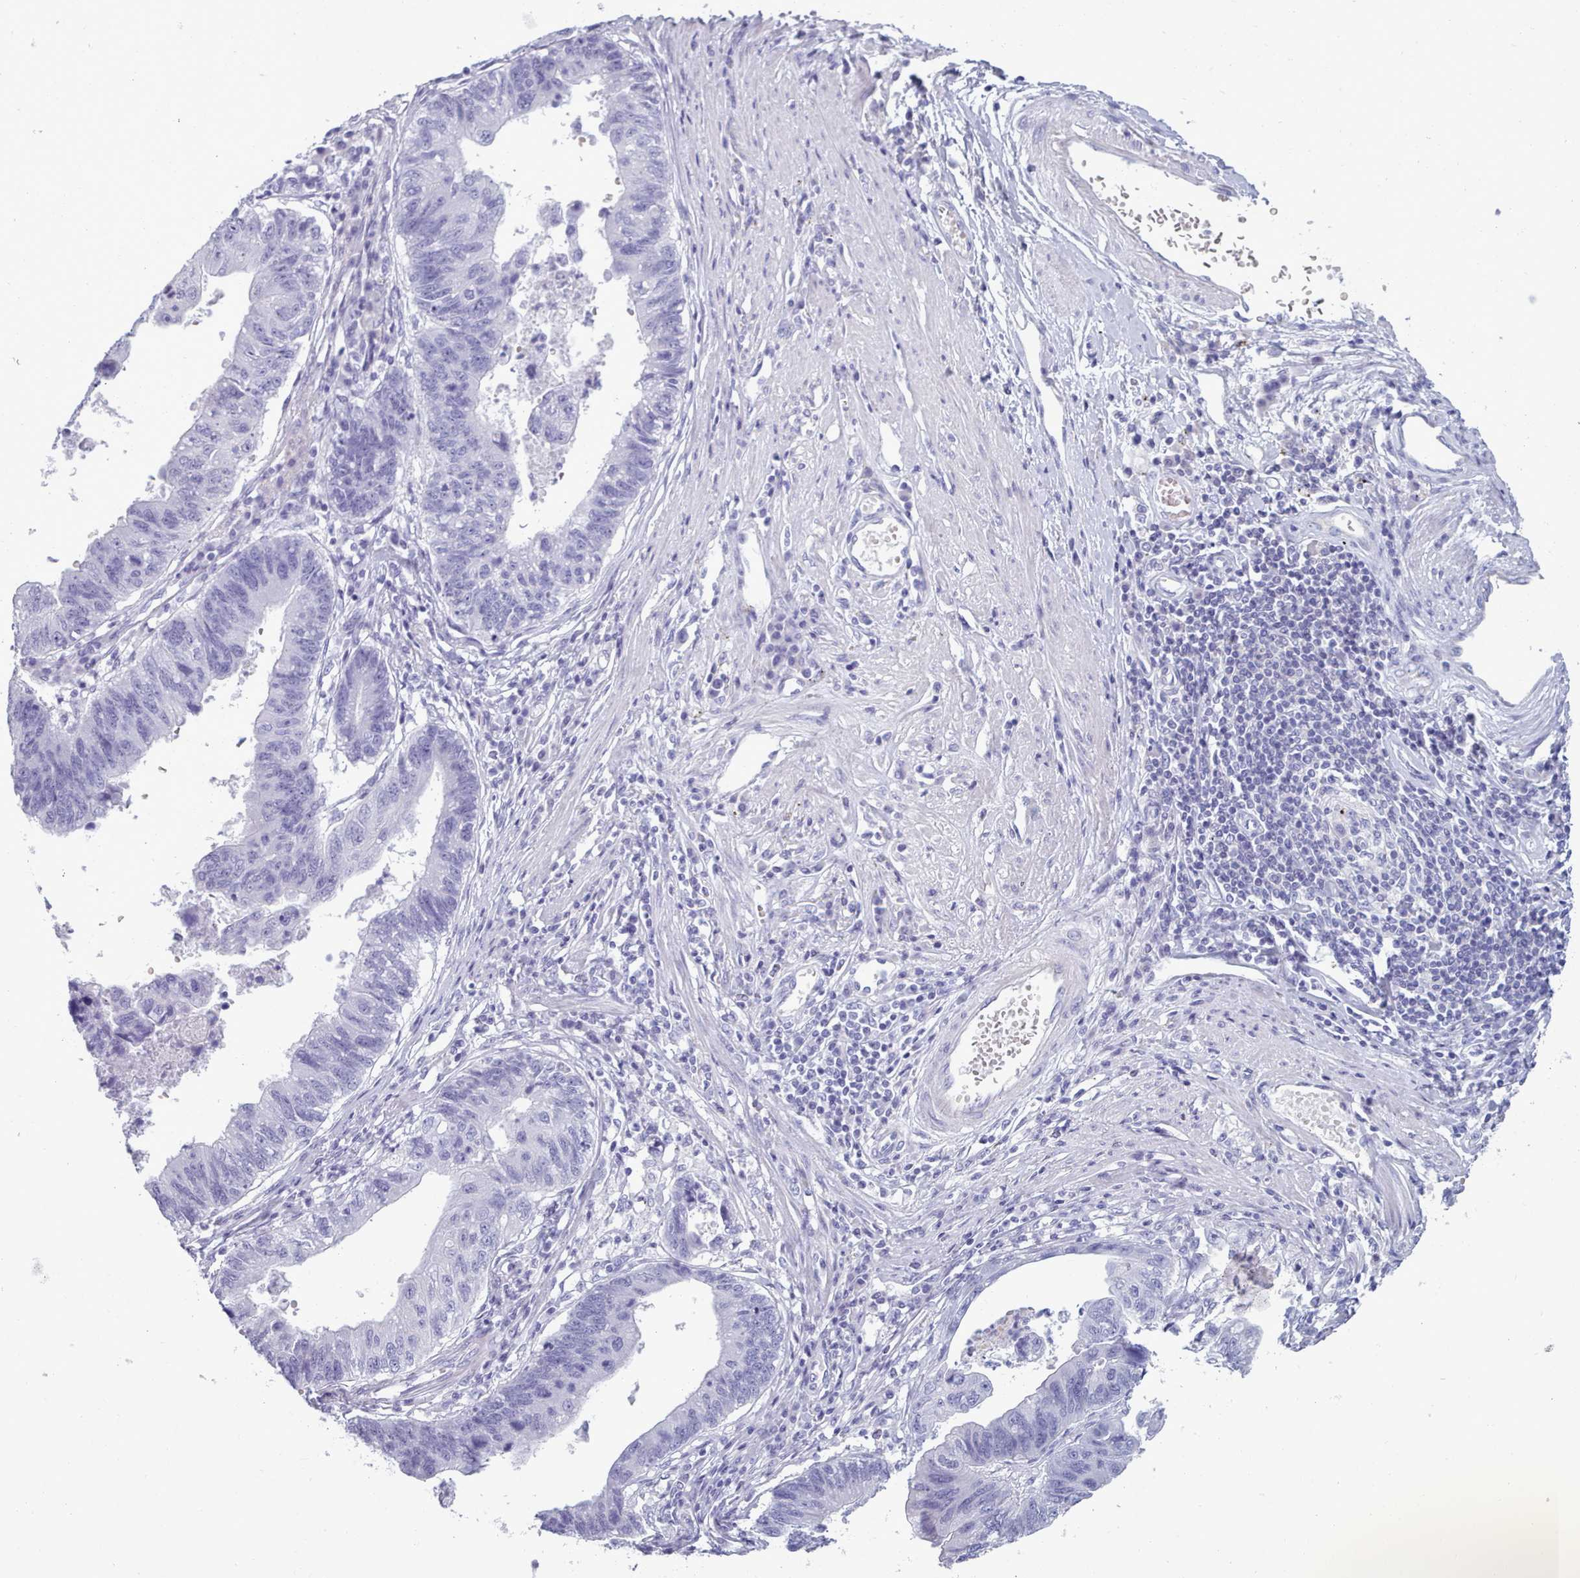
{"staining": {"intensity": "negative", "quantity": "none", "location": "none"}, "tissue": "stomach cancer", "cell_type": "Tumor cells", "image_type": "cancer", "snomed": [{"axis": "morphology", "description": "Adenocarcinoma, NOS"}, {"axis": "topography", "description": "Stomach"}], "caption": "Immunohistochemistry image of stomach cancer (adenocarcinoma) stained for a protein (brown), which exhibits no expression in tumor cells.", "gene": "ZNF43", "patient": {"sex": "male", "age": 59}}